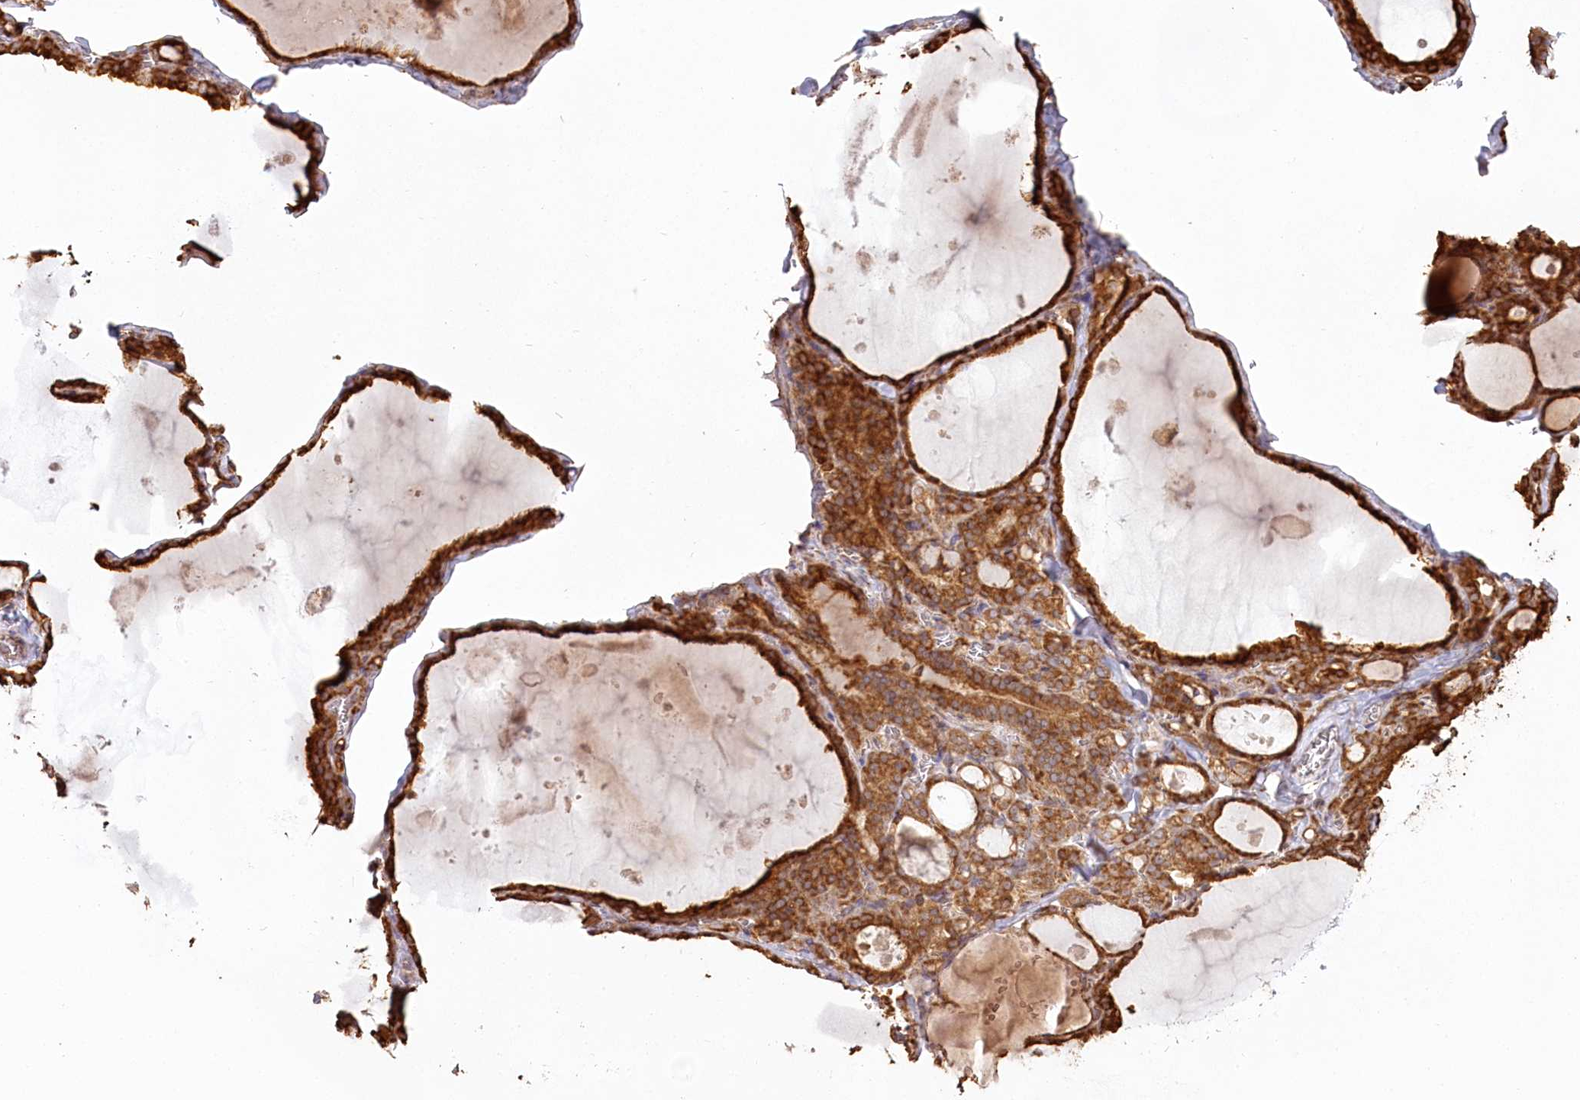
{"staining": {"intensity": "strong", "quantity": ">75%", "location": "cytoplasmic/membranous"}, "tissue": "thyroid gland", "cell_type": "Glandular cells", "image_type": "normal", "snomed": [{"axis": "morphology", "description": "Normal tissue, NOS"}, {"axis": "topography", "description": "Thyroid gland"}], "caption": "Glandular cells display high levels of strong cytoplasmic/membranous positivity in about >75% of cells in unremarkable thyroid gland. (DAB (3,3'-diaminobenzidine) = brown stain, brightfield microscopy at high magnification).", "gene": "FAM13A", "patient": {"sex": "male", "age": 56}}